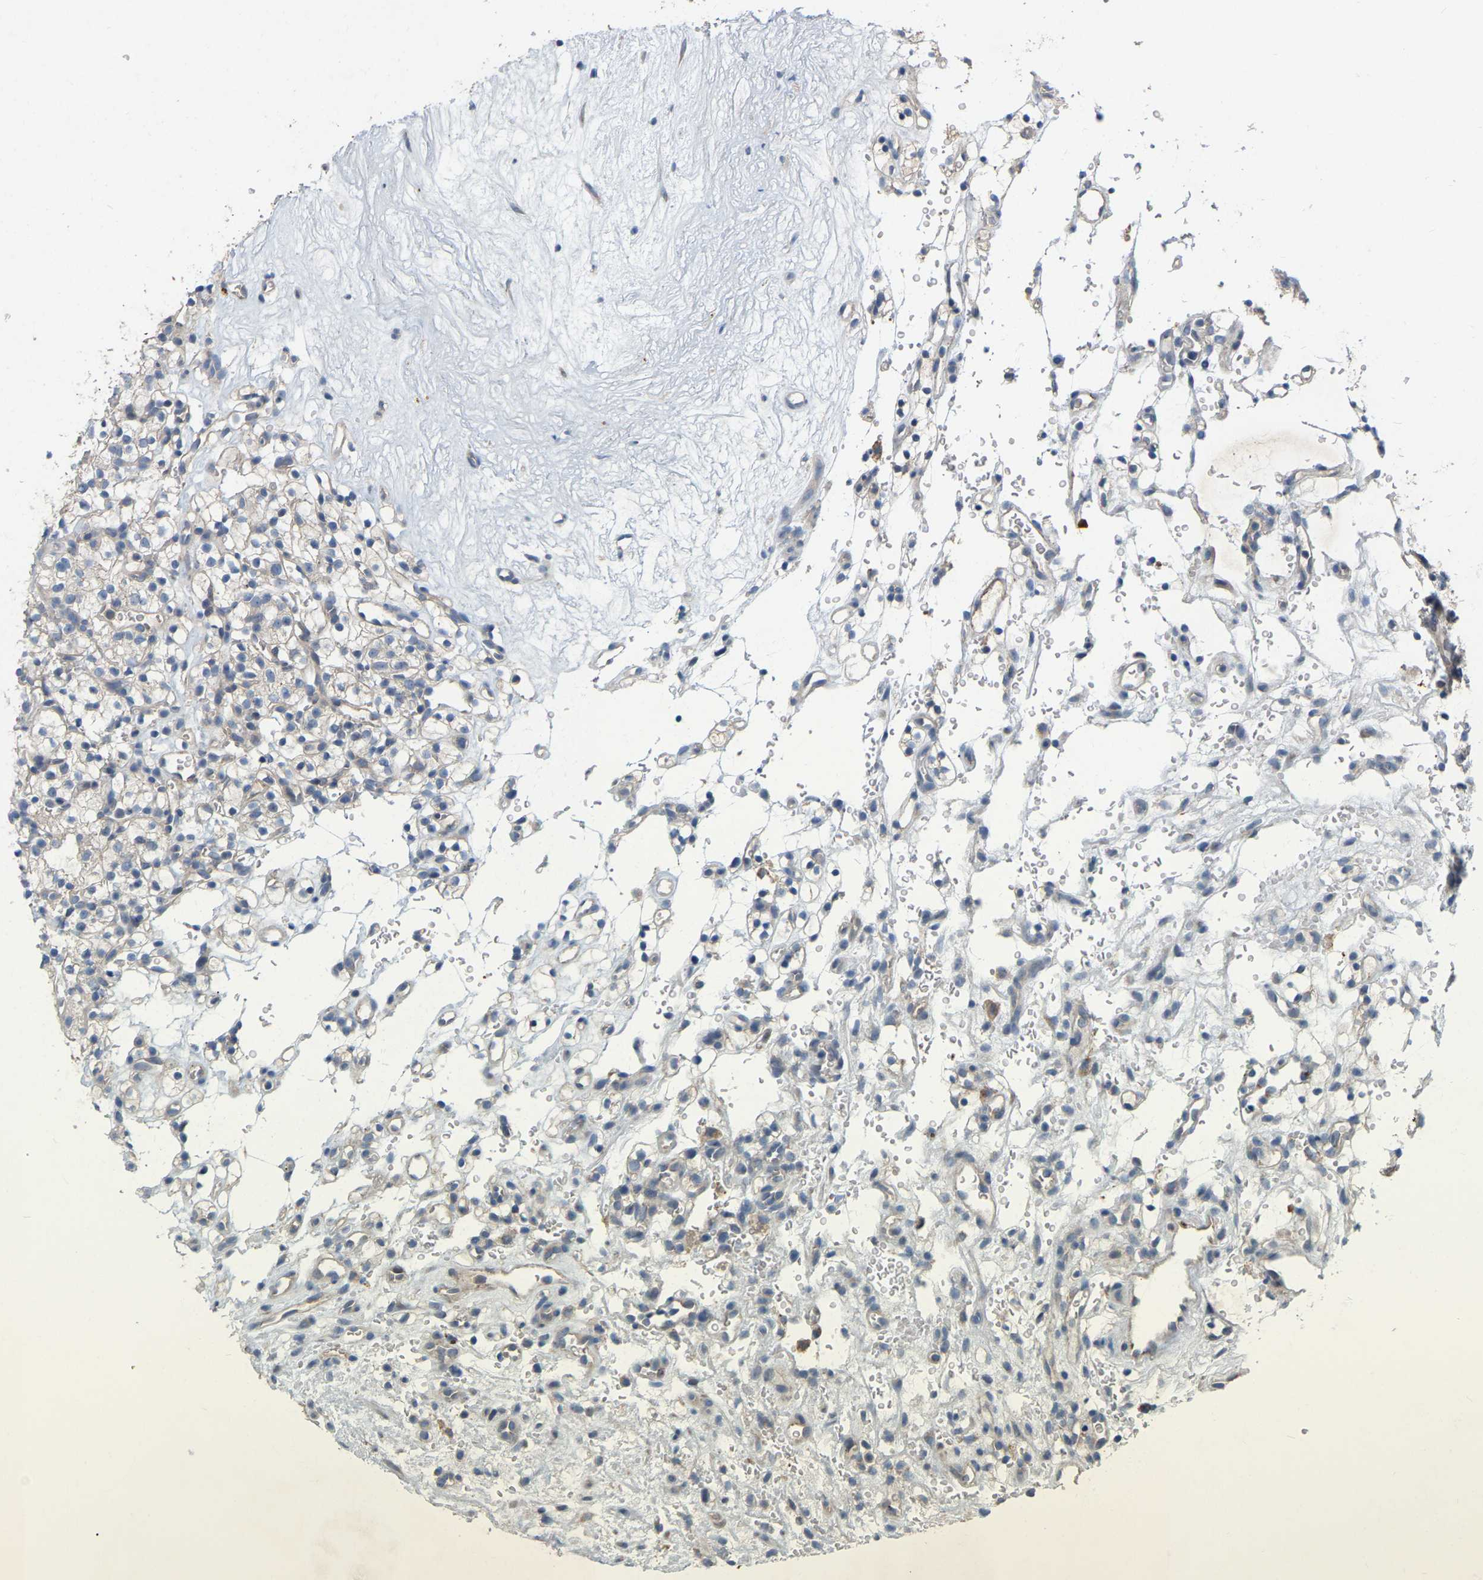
{"staining": {"intensity": "weak", "quantity": "<25%", "location": "cytoplasmic/membranous"}, "tissue": "renal cancer", "cell_type": "Tumor cells", "image_type": "cancer", "snomed": [{"axis": "morphology", "description": "Adenocarcinoma, NOS"}, {"axis": "topography", "description": "Kidney"}], "caption": "Immunohistochemistry (IHC) photomicrograph of neoplastic tissue: renal cancer stained with DAB reveals no significant protein staining in tumor cells.", "gene": "SSH1", "patient": {"sex": "female", "age": 57}}